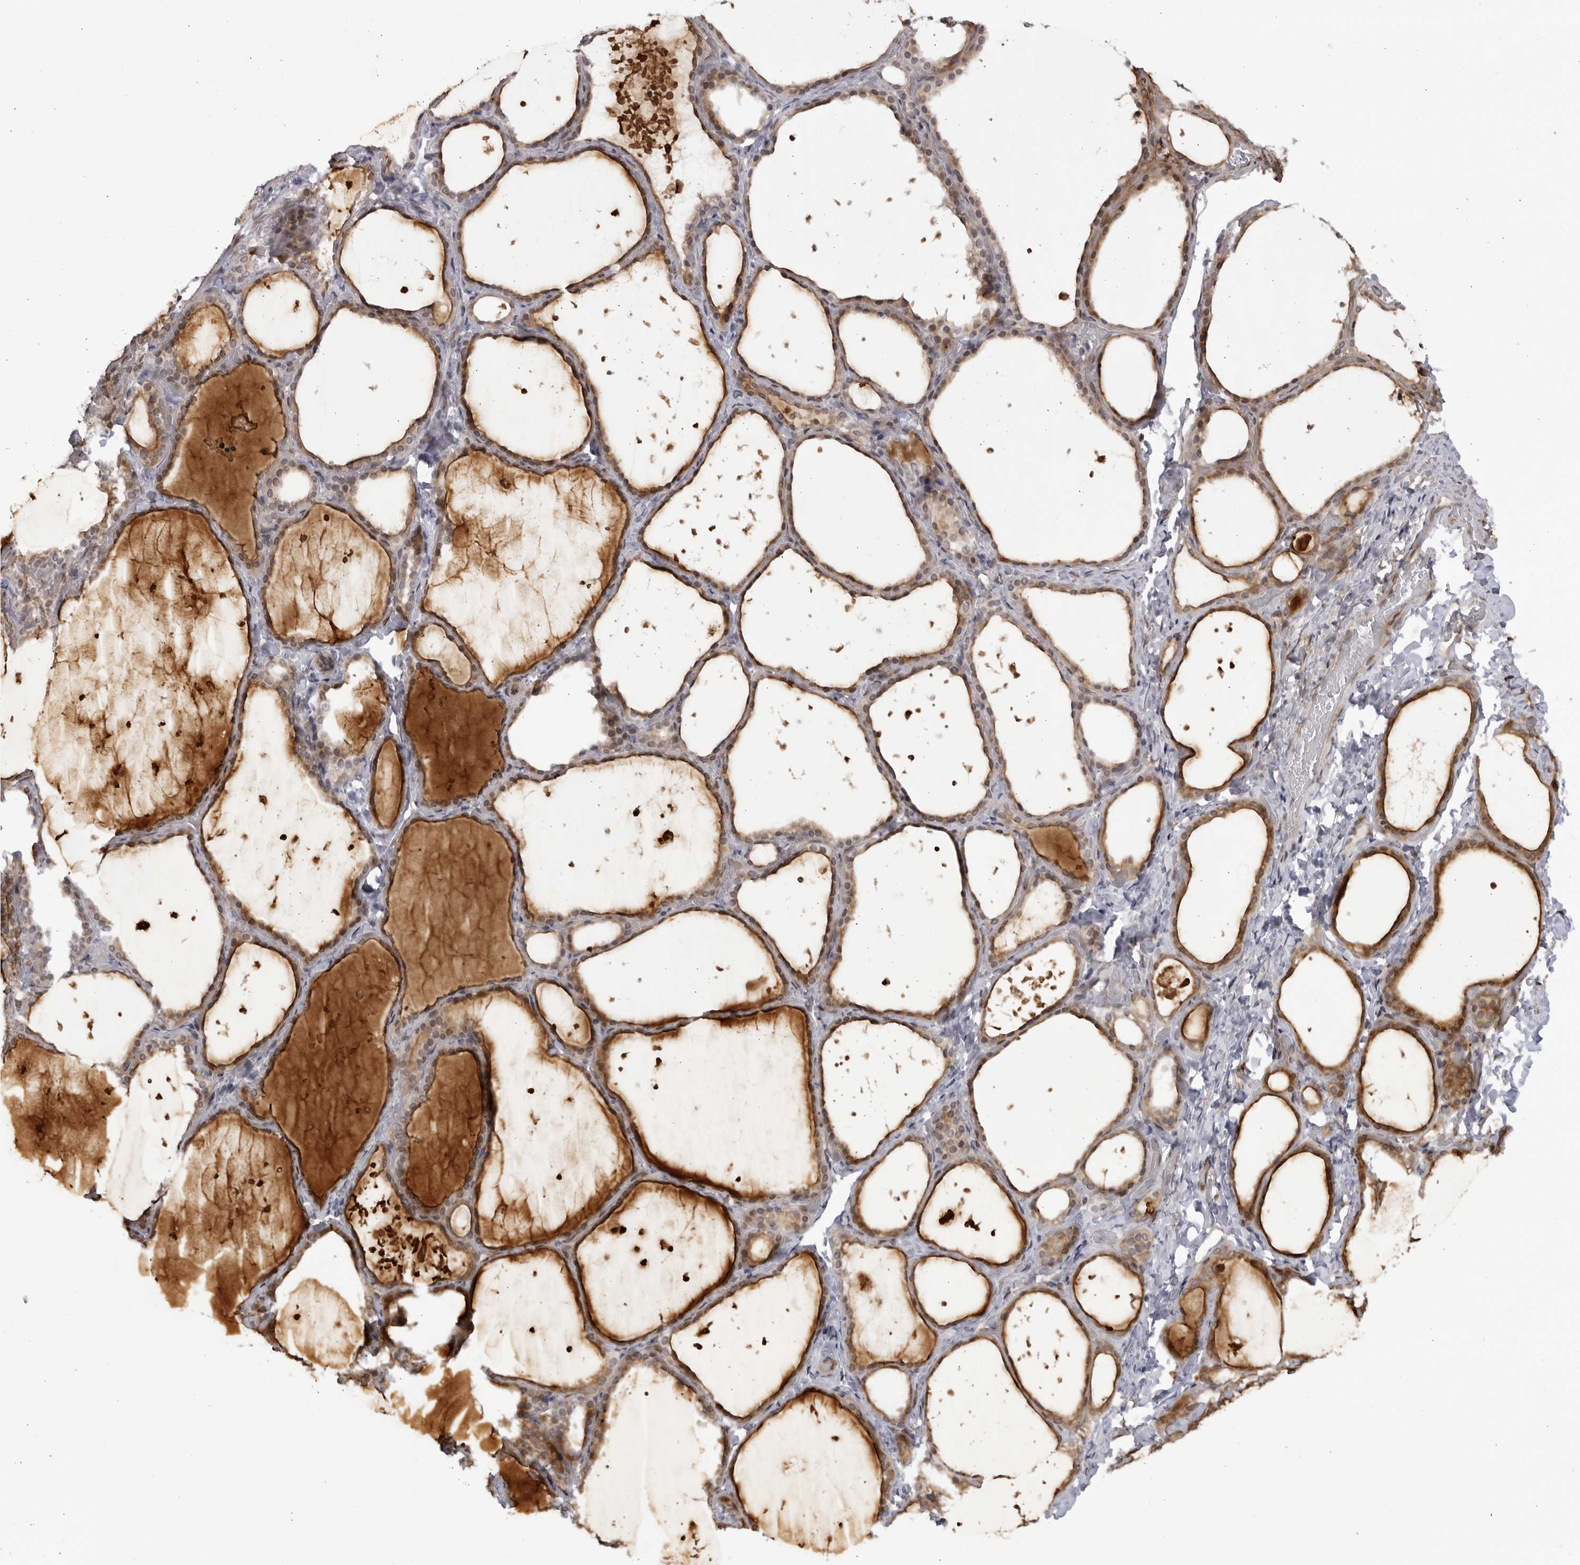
{"staining": {"intensity": "moderate", "quantity": ">75%", "location": "cytoplasmic/membranous"}, "tissue": "thyroid gland", "cell_type": "Glandular cells", "image_type": "normal", "snomed": [{"axis": "morphology", "description": "Normal tissue, NOS"}, {"axis": "topography", "description": "Thyroid gland"}], "caption": "A high-resolution photomicrograph shows immunohistochemistry staining of benign thyroid gland, which displays moderate cytoplasmic/membranous positivity in approximately >75% of glandular cells. The protein of interest is stained brown, and the nuclei are stained in blue (DAB IHC with brightfield microscopy, high magnification).", "gene": "CNBD1", "patient": {"sex": "female", "age": 44}}